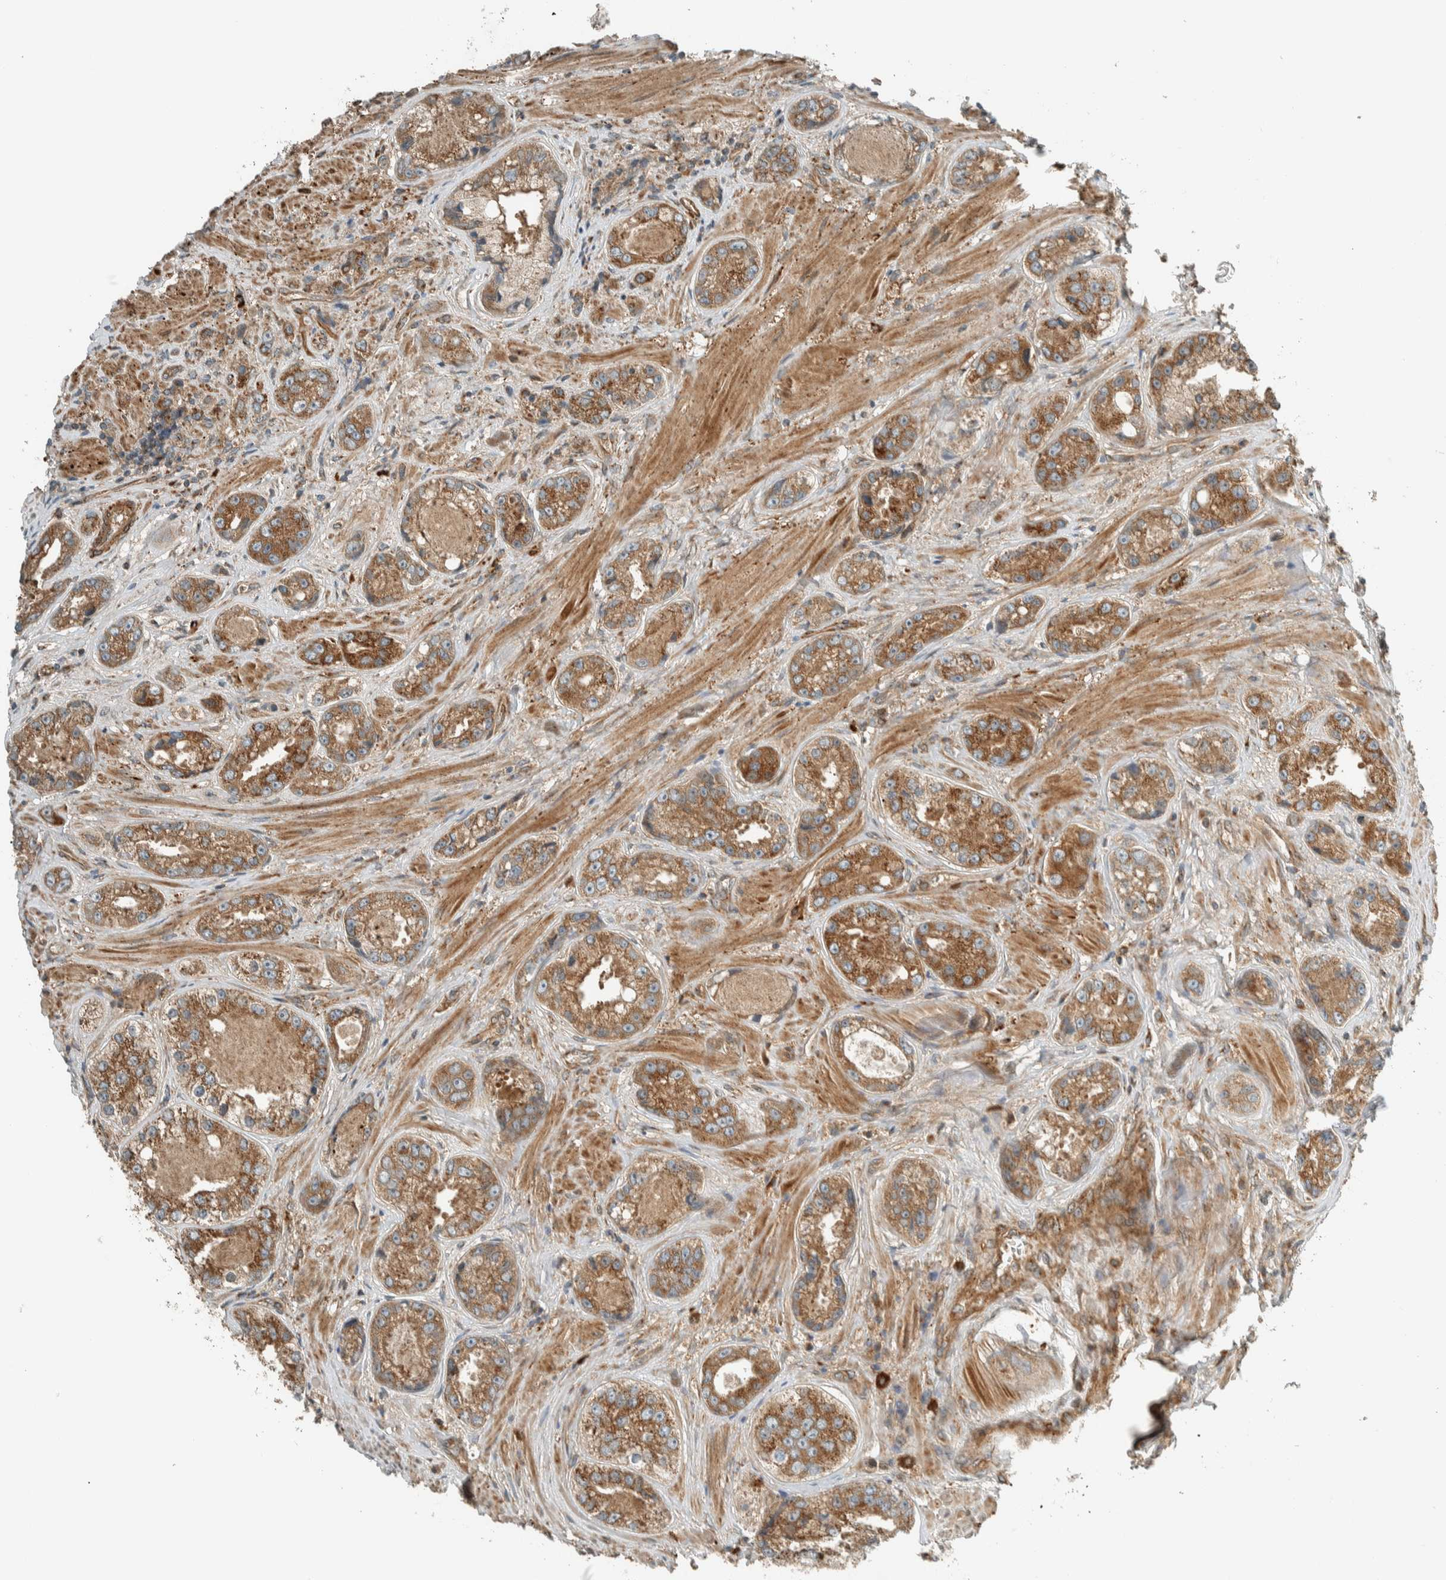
{"staining": {"intensity": "moderate", "quantity": ">75%", "location": "cytoplasmic/membranous"}, "tissue": "prostate cancer", "cell_type": "Tumor cells", "image_type": "cancer", "snomed": [{"axis": "morphology", "description": "Adenocarcinoma, High grade"}, {"axis": "topography", "description": "Prostate"}], "caption": "This is an image of immunohistochemistry staining of high-grade adenocarcinoma (prostate), which shows moderate positivity in the cytoplasmic/membranous of tumor cells.", "gene": "EXOC7", "patient": {"sex": "male", "age": 61}}